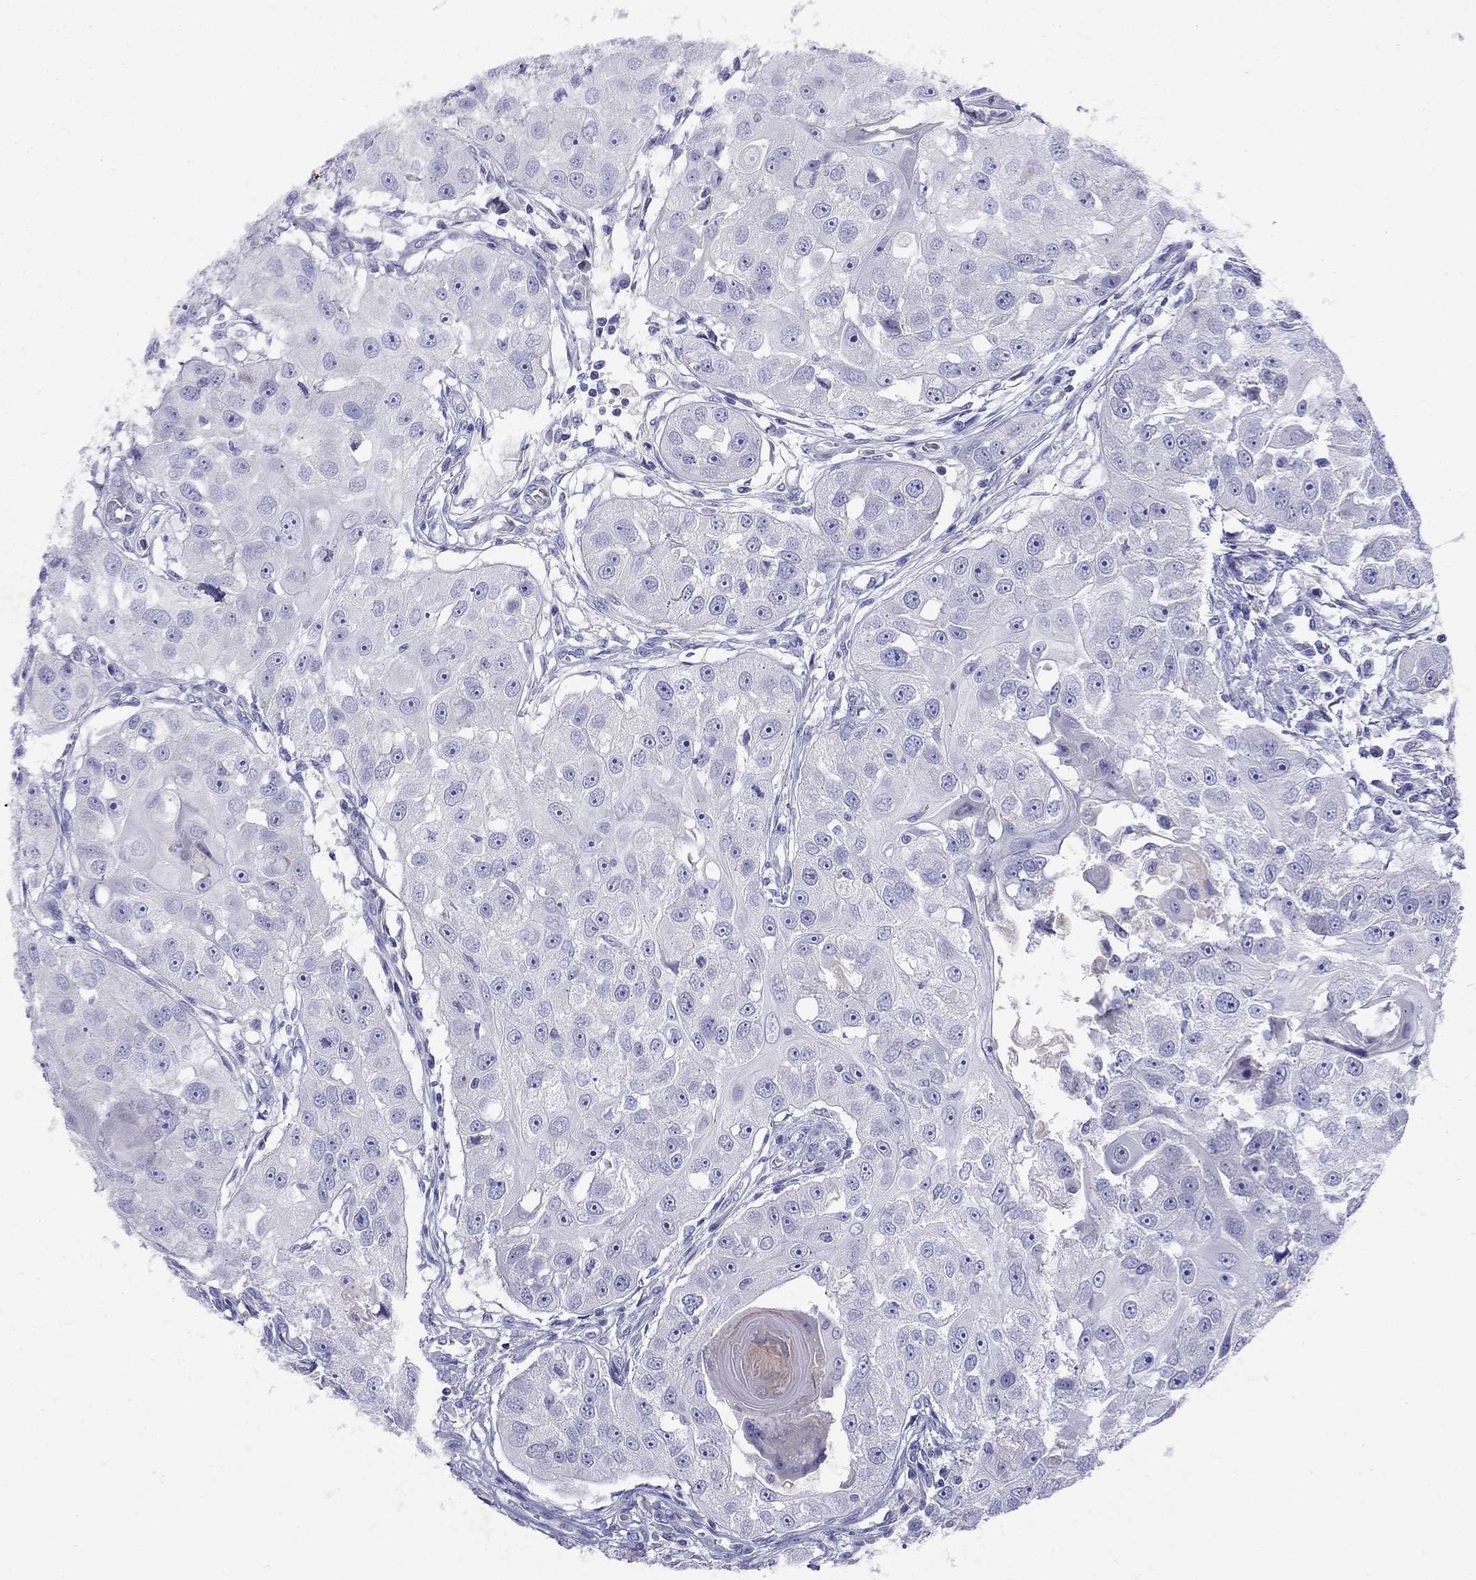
{"staining": {"intensity": "negative", "quantity": "none", "location": "none"}, "tissue": "head and neck cancer", "cell_type": "Tumor cells", "image_type": "cancer", "snomed": [{"axis": "morphology", "description": "Squamous cell carcinoma, NOS"}, {"axis": "topography", "description": "Head-Neck"}], "caption": "Immunohistochemical staining of human head and neck cancer (squamous cell carcinoma) reveals no significant expression in tumor cells.", "gene": "GNAT3", "patient": {"sex": "male", "age": 51}}